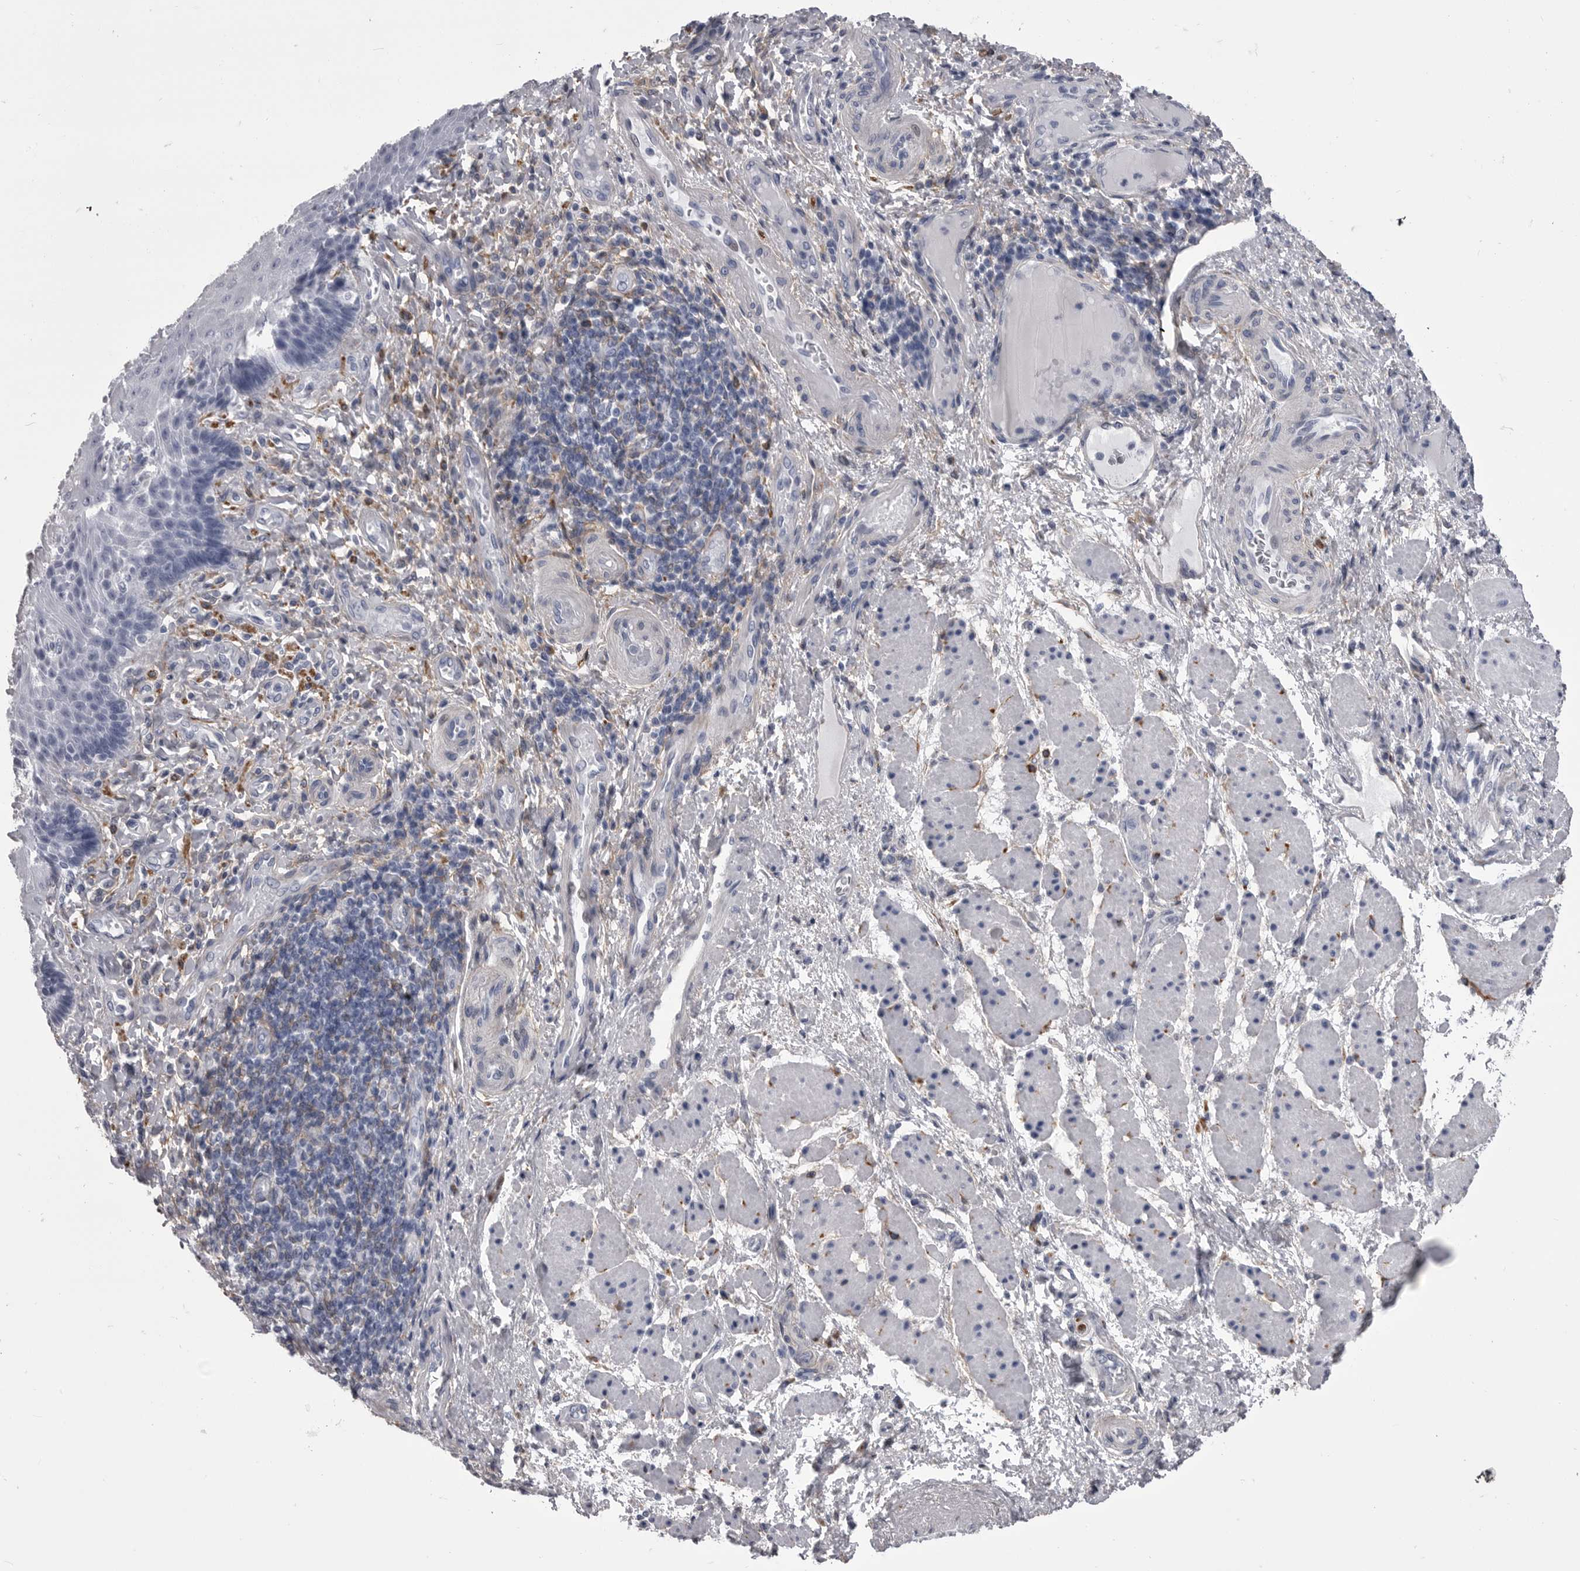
{"staining": {"intensity": "negative", "quantity": "none", "location": "none"}, "tissue": "esophagus", "cell_type": "Squamous epithelial cells", "image_type": "normal", "snomed": [{"axis": "morphology", "description": "Normal tissue, NOS"}, {"axis": "topography", "description": "Esophagus"}], "caption": "DAB immunohistochemical staining of normal human esophagus exhibits no significant staining in squamous epithelial cells. (DAB (3,3'-diaminobenzidine) IHC, high magnification).", "gene": "ANK2", "patient": {"sex": "male", "age": 54}}